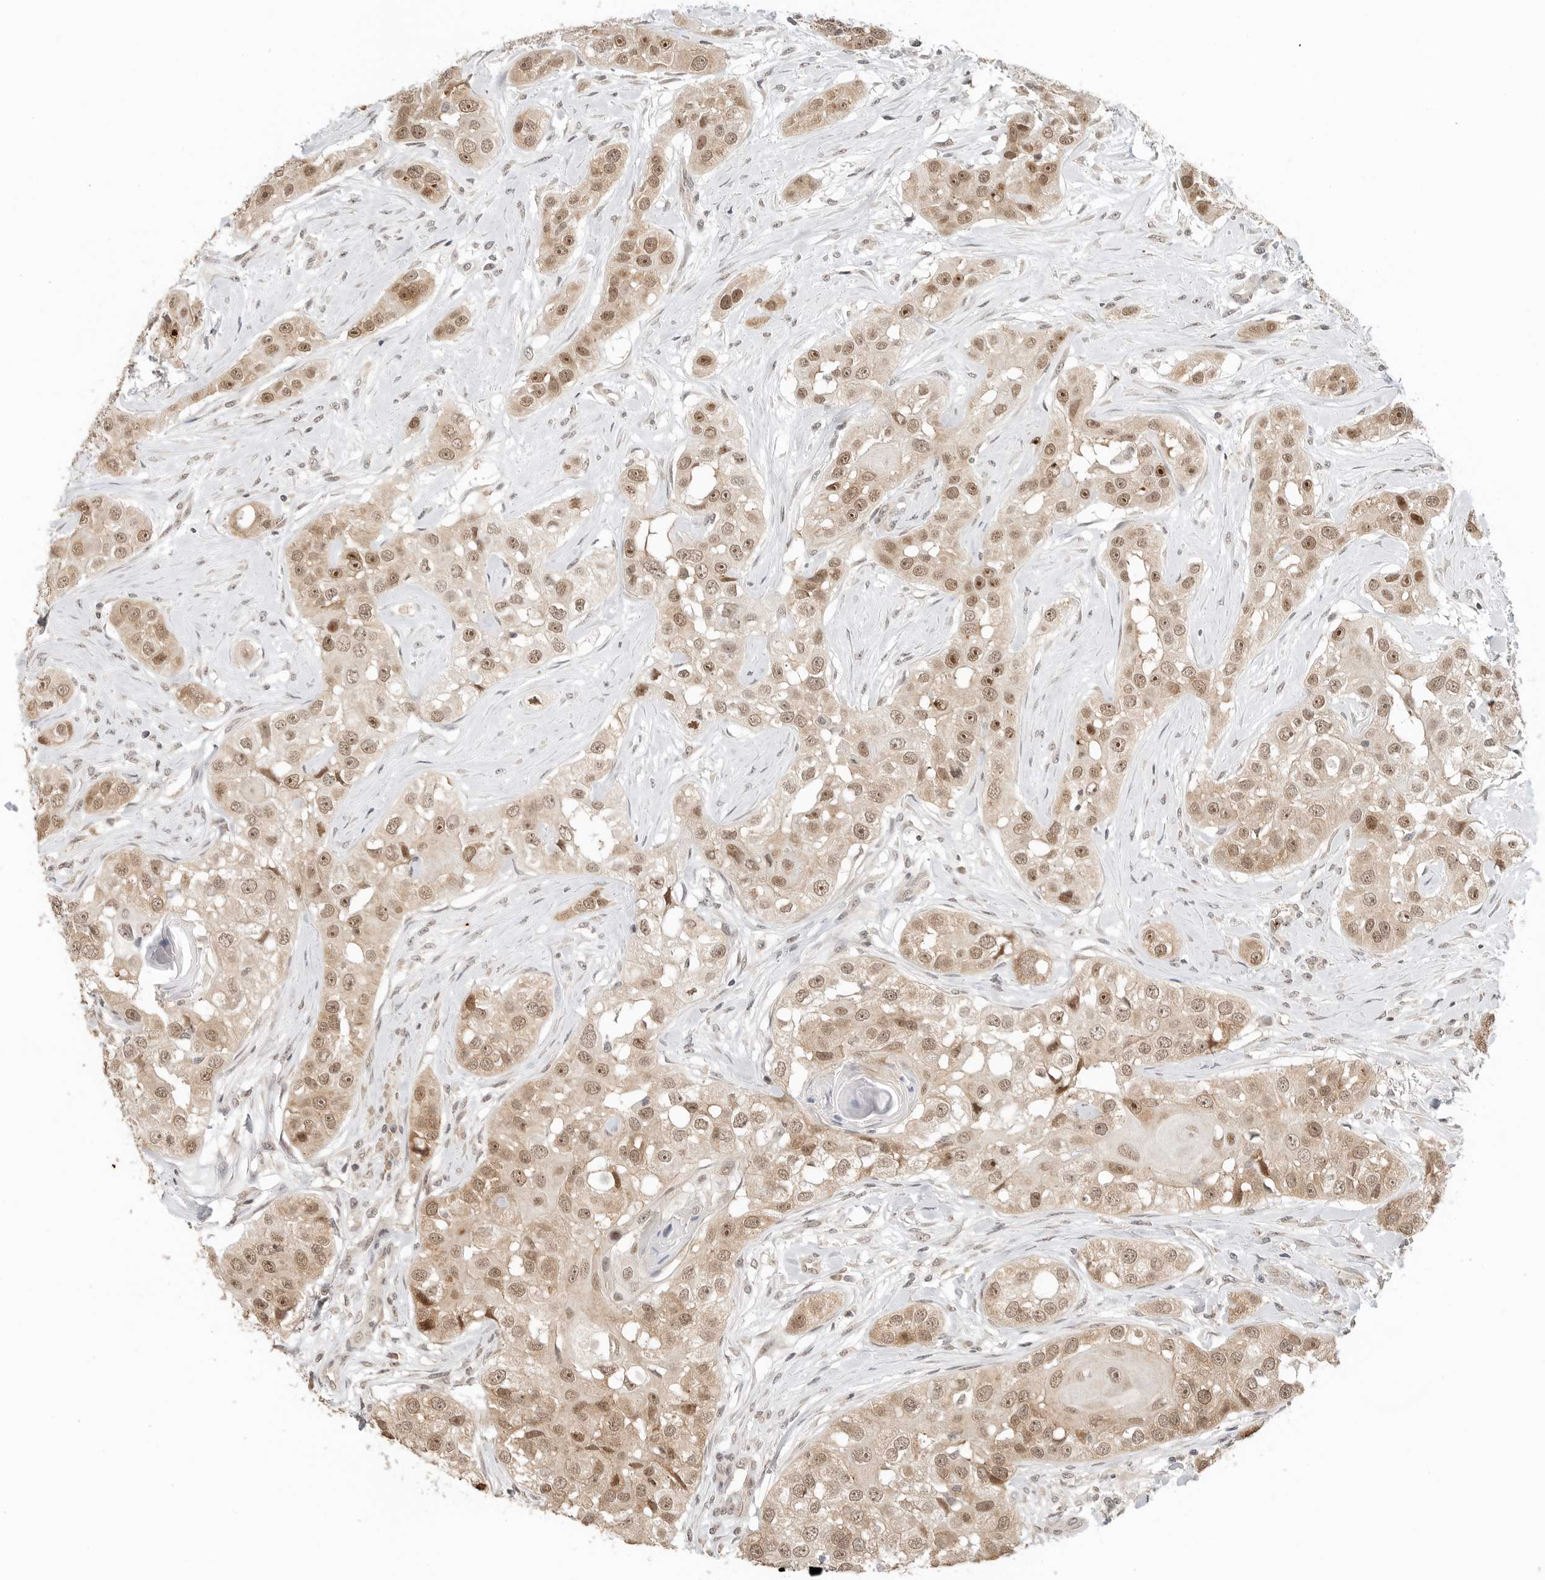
{"staining": {"intensity": "moderate", "quantity": ">75%", "location": "cytoplasmic/membranous,nuclear"}, "tissue": "head and neck cancer", "cell_type": "Tumor cells", "image_type": "cancer", "snomed": [{"axis": "morphology", "description": "Normal tissue, NOS"}, {"axis": "morphology", "description": "Squamous cell carcinoma, NOS"}, {"axis": "topography", "description": "Skeletal muscle"}, {"axis": "topography", "description": "Head-Neck"}], "caption": "Human head and neck cancer stained with a protein marker exhibits moderate staining in tumor cells.", "gene": "METAP1", "patient": {"sex": "male", "age": 51}}